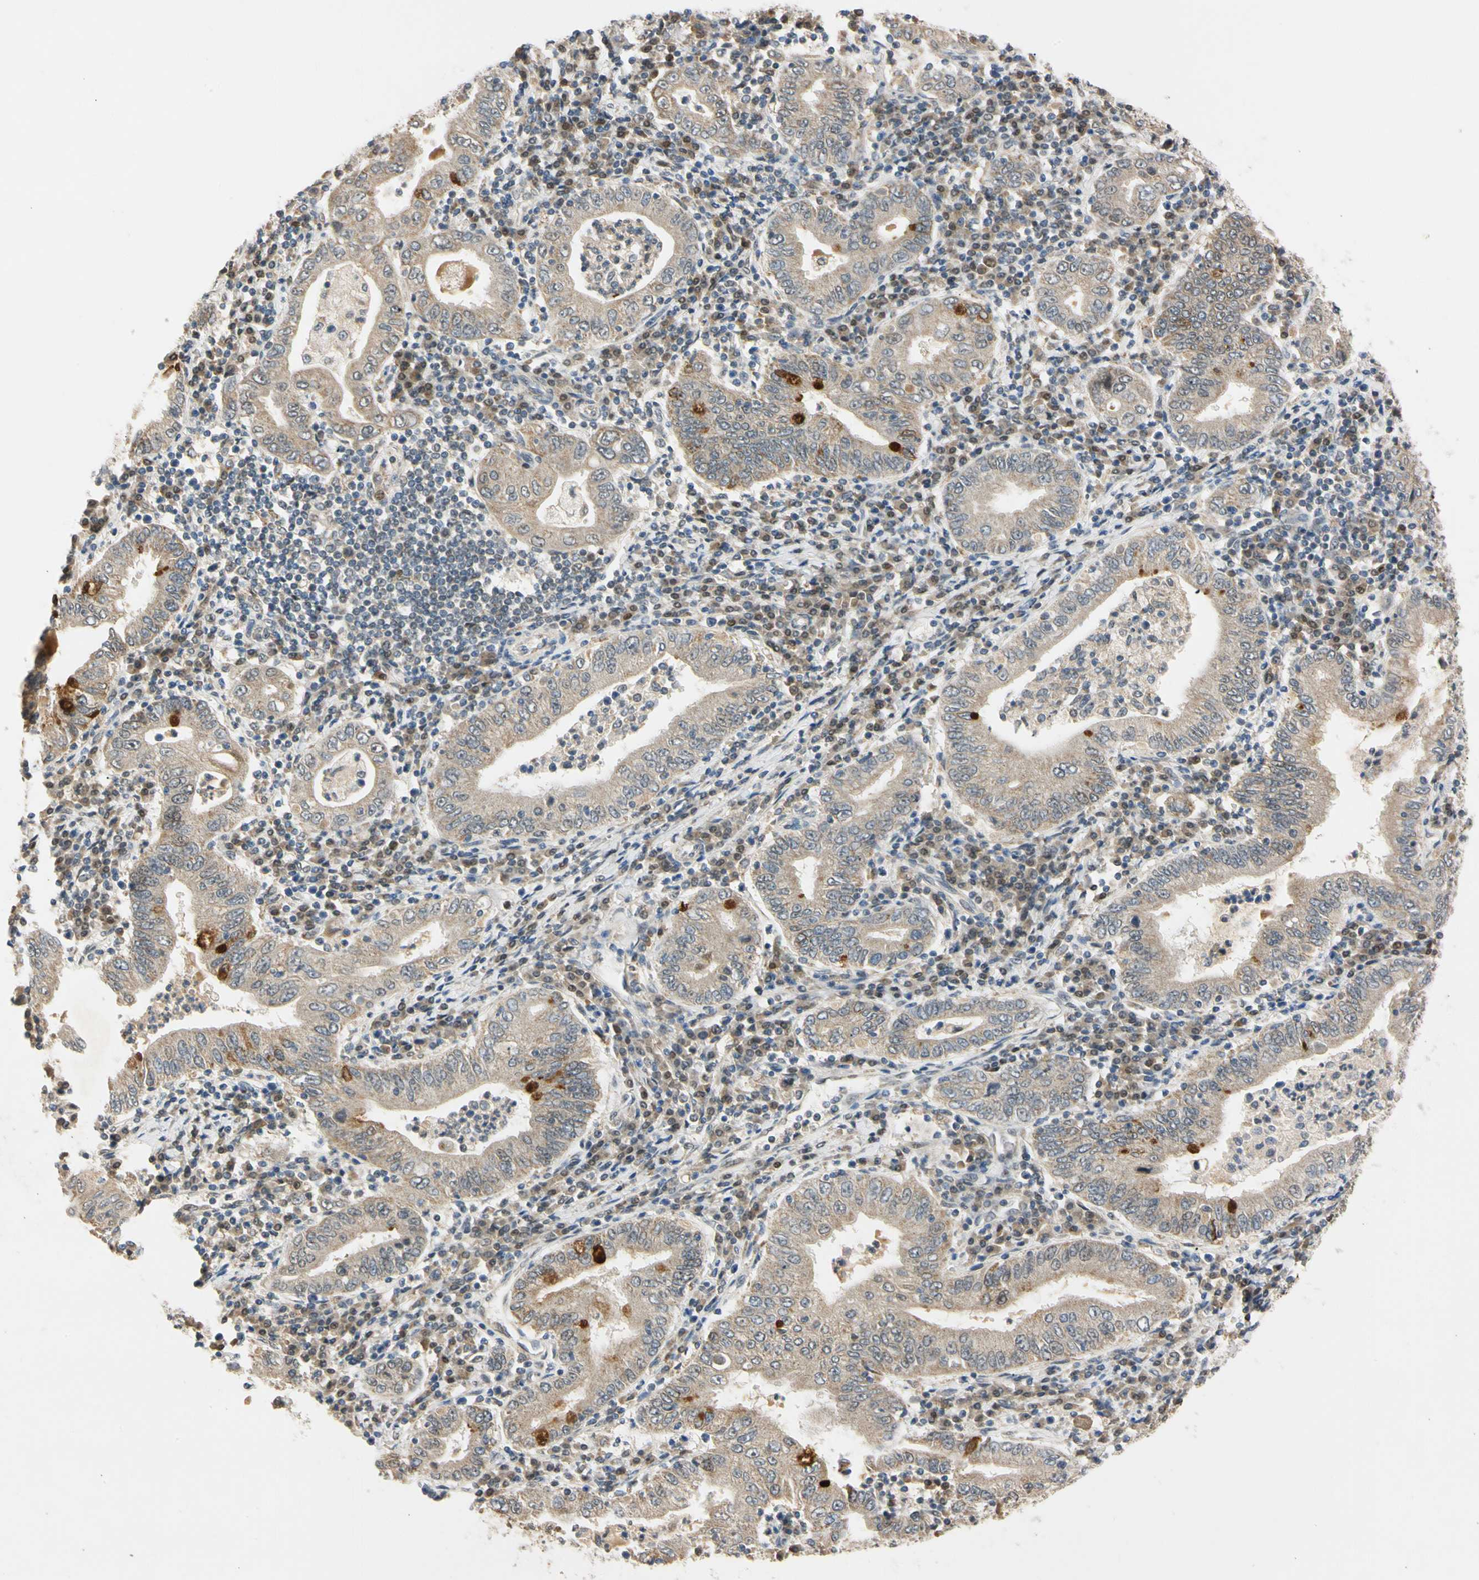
{"staining": {"intensity": "weak", "quantity": ">75%", "location": "cytoplasmic/membranous"}, "tissue": "stomach cancer", "cell_type": "Tumor cells", "image_type": "cancer", "snomed": [{"axis": "morphology", "description": "Normal tissue, NOS"}, {"axis": "morphology", "description": "Adenocarcinoma, NOS"}, {"axis": "topography", "description": "Esophagus"}, {"axis": "topography", "description": "Stomach, upper"}, {"axis": "topography", "description": "Peripheral nerve tissue"}], "caption": "Immunohistochemical staining of human adenocarcinoma (stomach) displays low levels of weak cytoplasmic/membranous protein positivity in about >75% of tumor cells.", "gene": "RIOX2", "patient": {"sex": "male", "age": 62}}